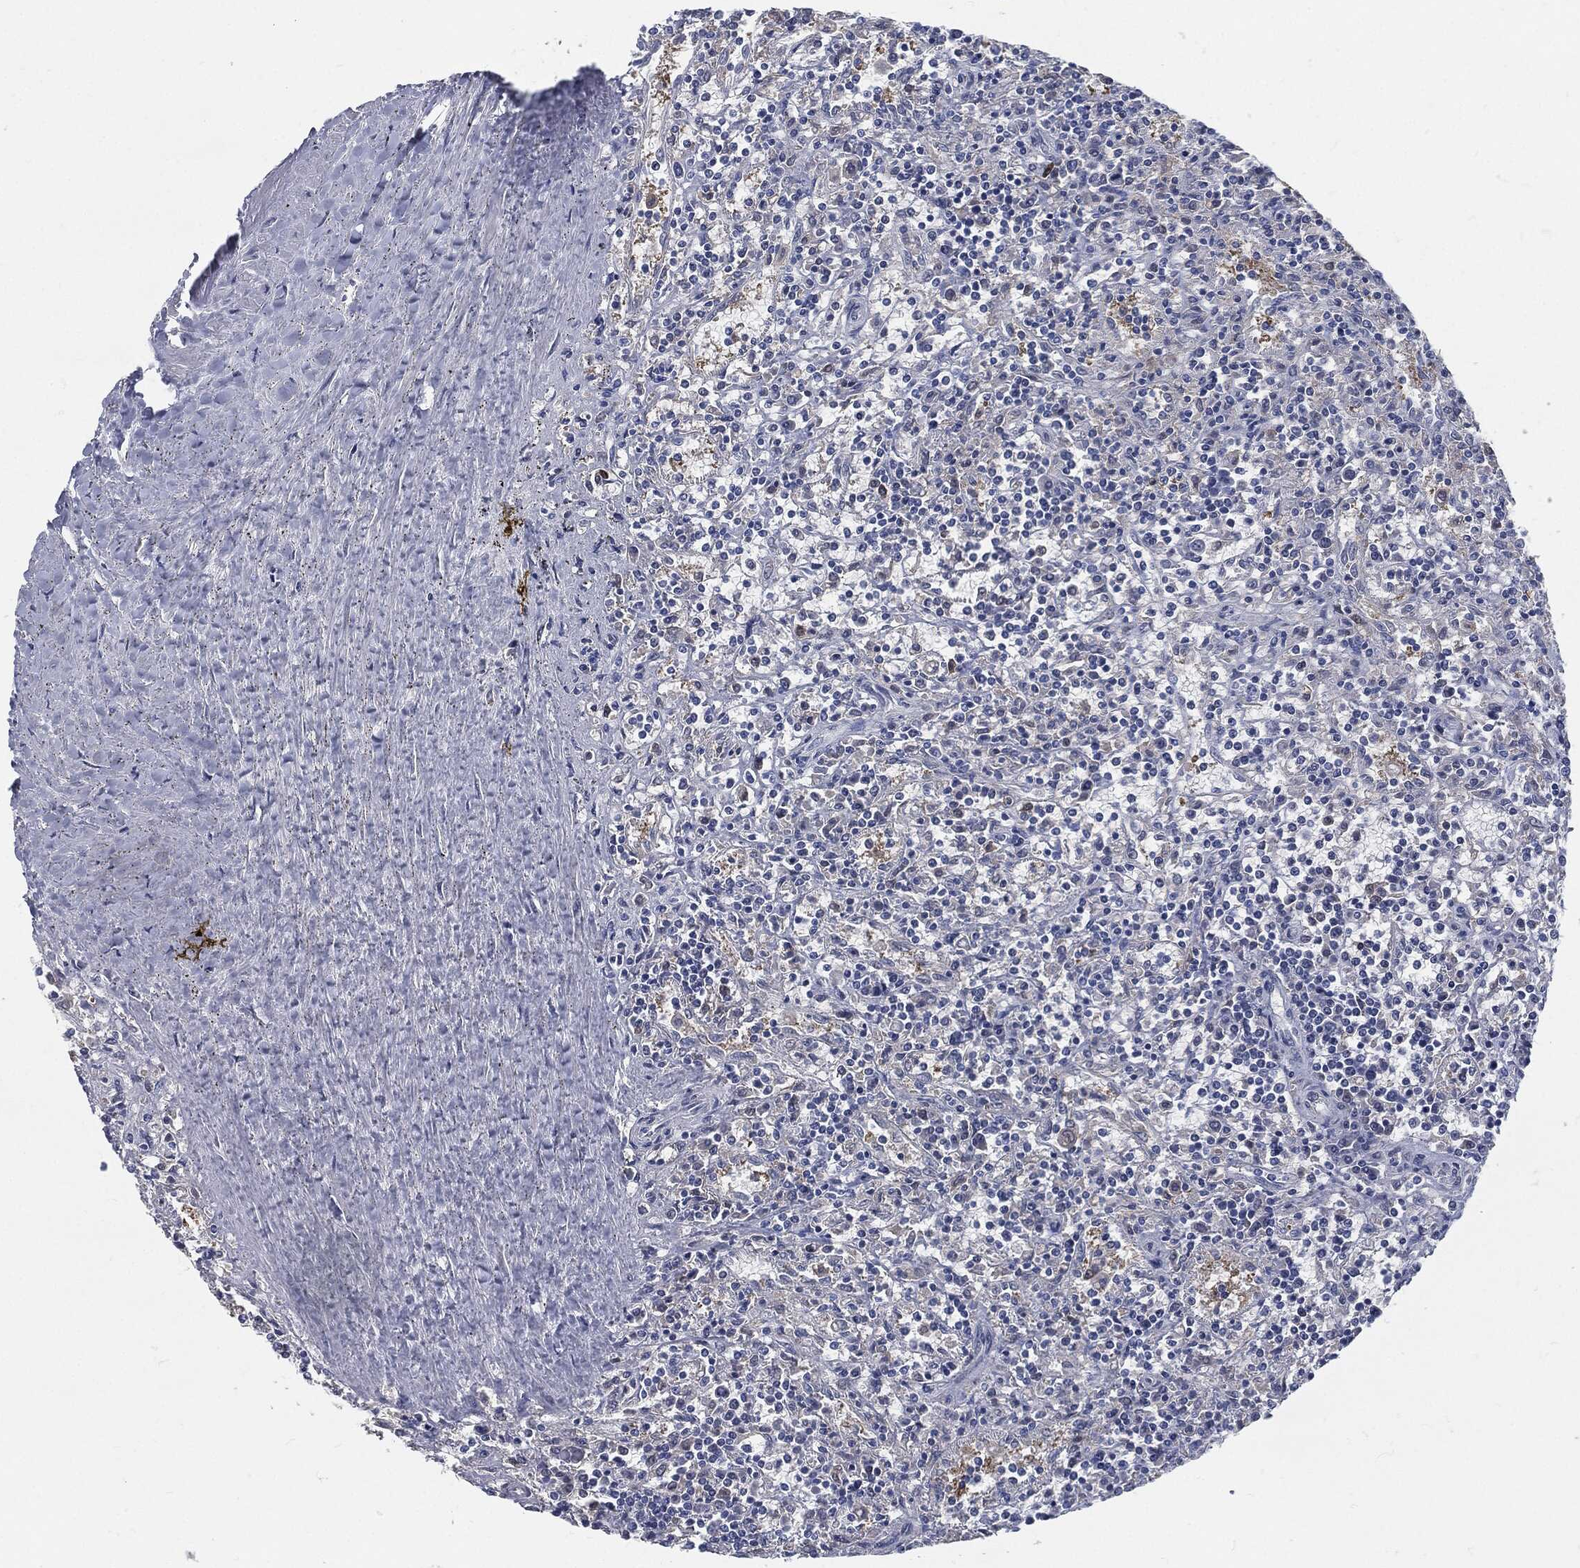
{"staining": {"intensity": "negative", "quantity": "none", "location": "none"}, "tissue": "lymphoma", "cell_type": "Tumor cells", "image_type": "cancer", "snomed": [{"axis": "morphology", "description": "Malignant lymphoma, non-Hodgkin's type, Low grade"}, {"axis": "topography", "description": "Spleen"}], "caption": "Tumor cells are negative for protein expression in human low-grade malignant lymphoma, non-Hodgkin's type.", "gene": "PROM1", "patient": {"sex": "male", "age": 62}}